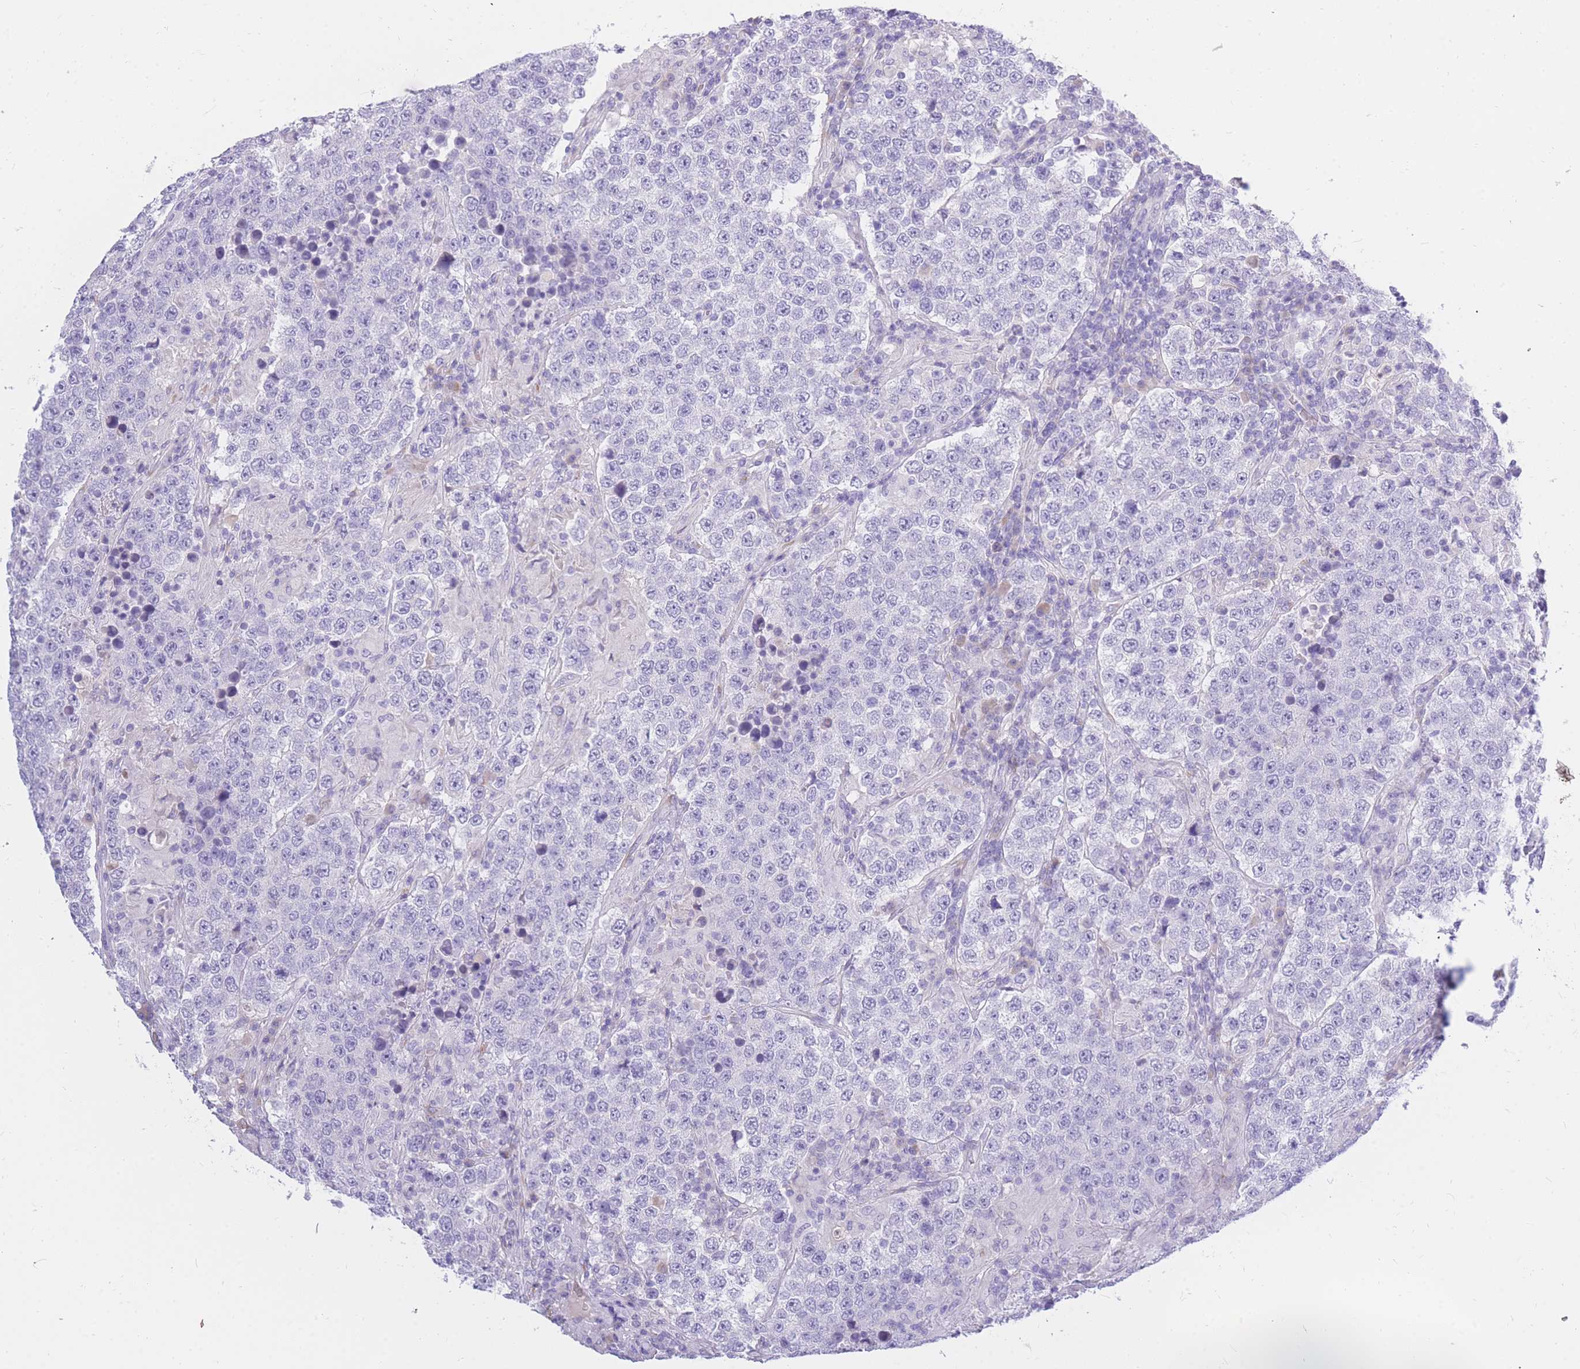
{"staining": {"intensity": "negative", "quantity": "none", "location": "none"}, "tissue": "testis cancer", "cell_type": "Tumor cells", "image_type": "cancer", "snomed": [{"axis": "morphology", "description": "Normal tissue, NOS"}, {"axis": "morphology", "description": "Urothelial carcinoma, High grade"}, {"axis": "morphology", "description": "Seminoma, NOS"}, {"axis": "morphology", "description": "Carcinoma, Embryonal, NOS"}, {"axis": "topography", "description": "Urinary bladder"}, {"axis": "topography", "description": "Testis"}], "caption": "The image displays no significant staining in tumor cells of urothelial carcinoma (high-grade) (testis). (DAB (3,3'-diaminobenzidine) immunohistochemistry (IHC) visualized using brightfield microscopy, high magnification).", "gene": "TPSD1", "patient": {"sex": "male", "age": 41}}